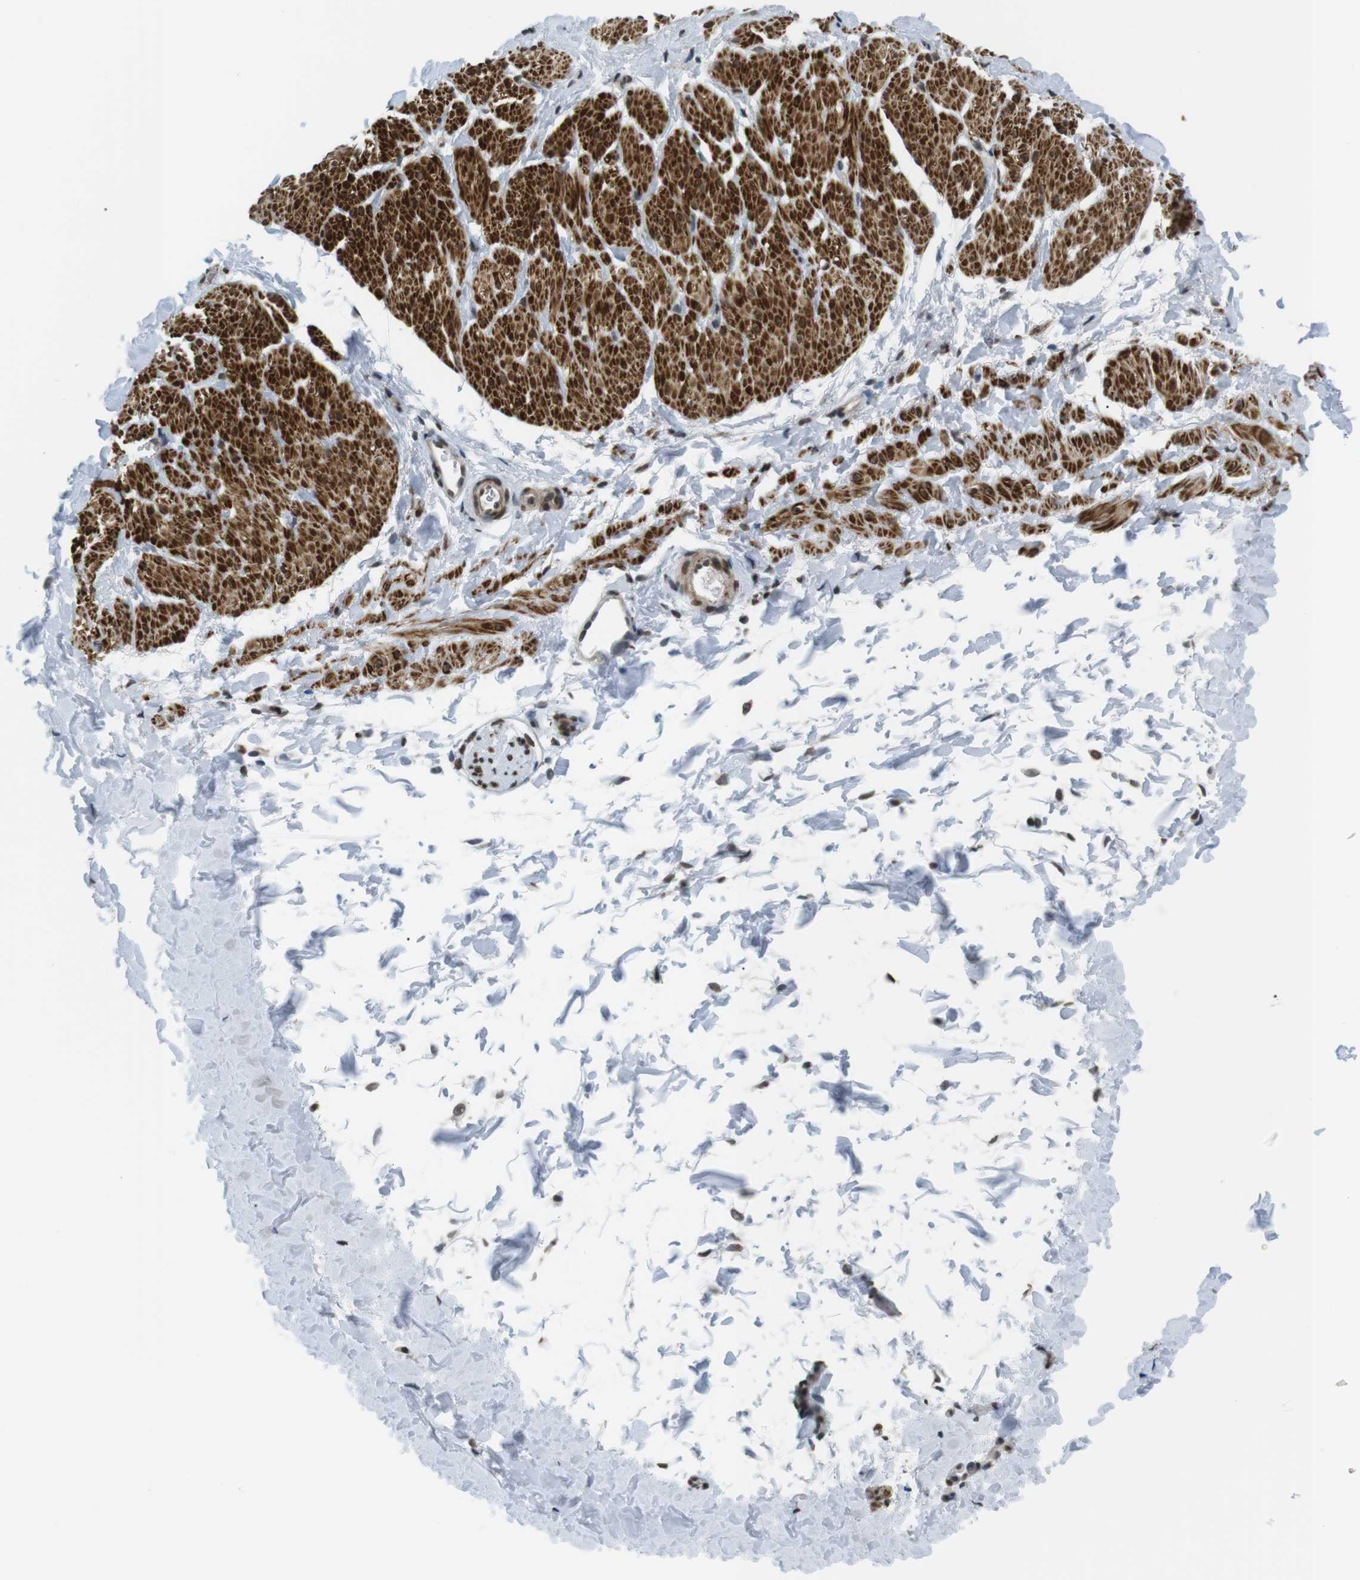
{"staining": {"intensity": "strong", "quantity": ">75%", "location": "cytoplasmic/membranous,nuclear"}, "tissue": "smooth muscle", "cell_type": "Smooth muscle cells", "image_type": "normal", "snomed": [{"axis": "morphology", "description": "Normal tissue, NOS"}, {"axis": "topography", "description": "Smooth muscle"}], "caption": "This histopathology image reveals immunohistochemistry (IHC) staining of normal human smooth muscle, with high strong cytoplasmic/membranous,nuclear positivity in approximately >75% of smooth muscle cells.", "gene": "USP7", "patient": {"sex": "male", "age": 16}}